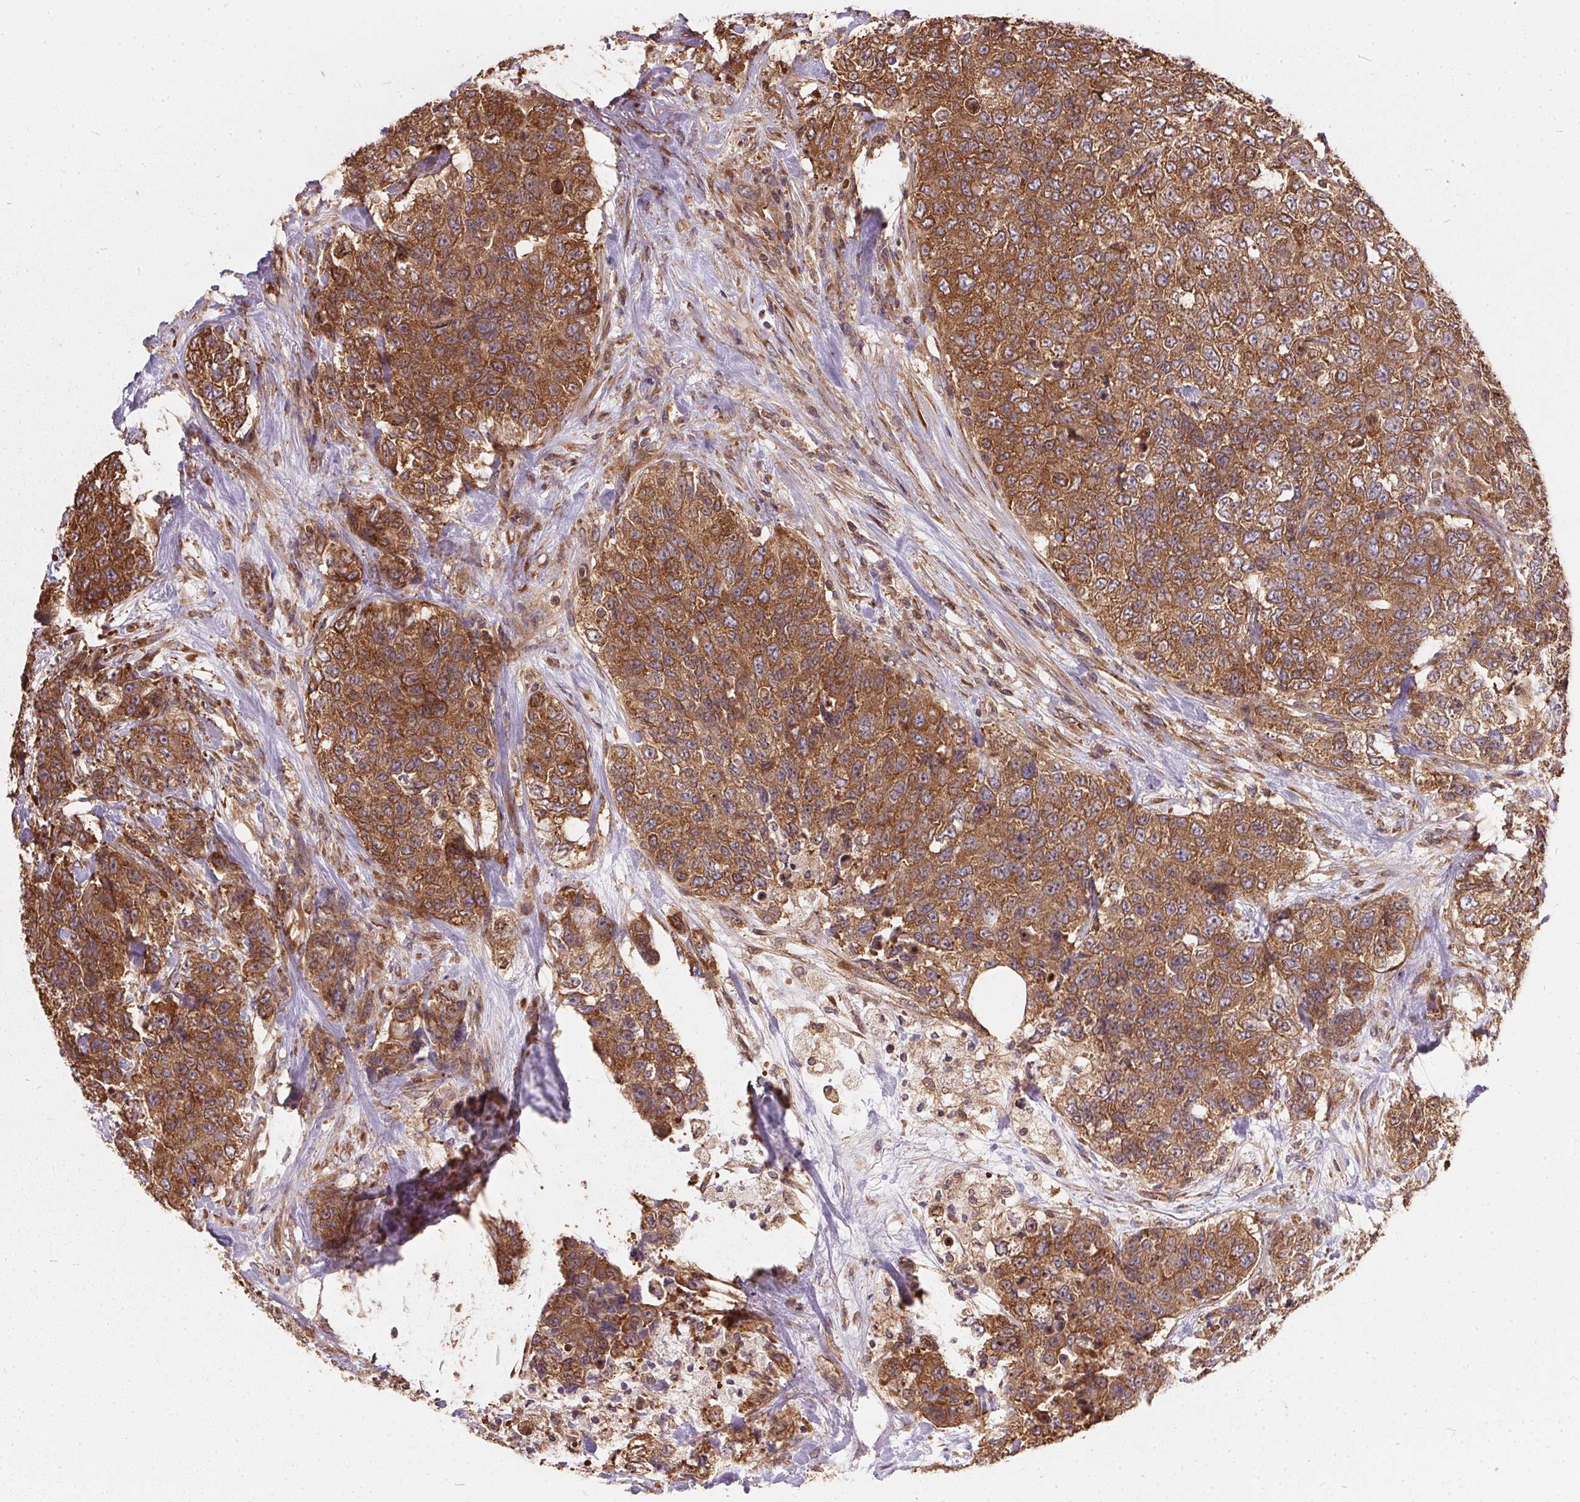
{"staining": {"intensity": "strong", "quantity": ">75%", "location": "cytoplasmic/membranous"}, "tissue": "urothelial cancer", "cell_type": "Tumor cells", "image_type": "cancer", "snomed": [{"axis": "morphology", "description": "Urothelial carcinoma, High grade"}, {"axis": "topography", "description": "Urinary bladder"}], "caption": "Immunohistochemical staining of high-grade urothelial carcinoma exhibits high levels of strong cytoplasmic/membranous protein staining in about >75% of tumor cells. The staining is performed using DAB (3,3'-diaminobenzidine) brown chromogen to label protein expression. The nuclei are counter-stained blue using hematoxylin.", "gene": "EIF2S1", "patient": {"sex": "female", "age": 78}}